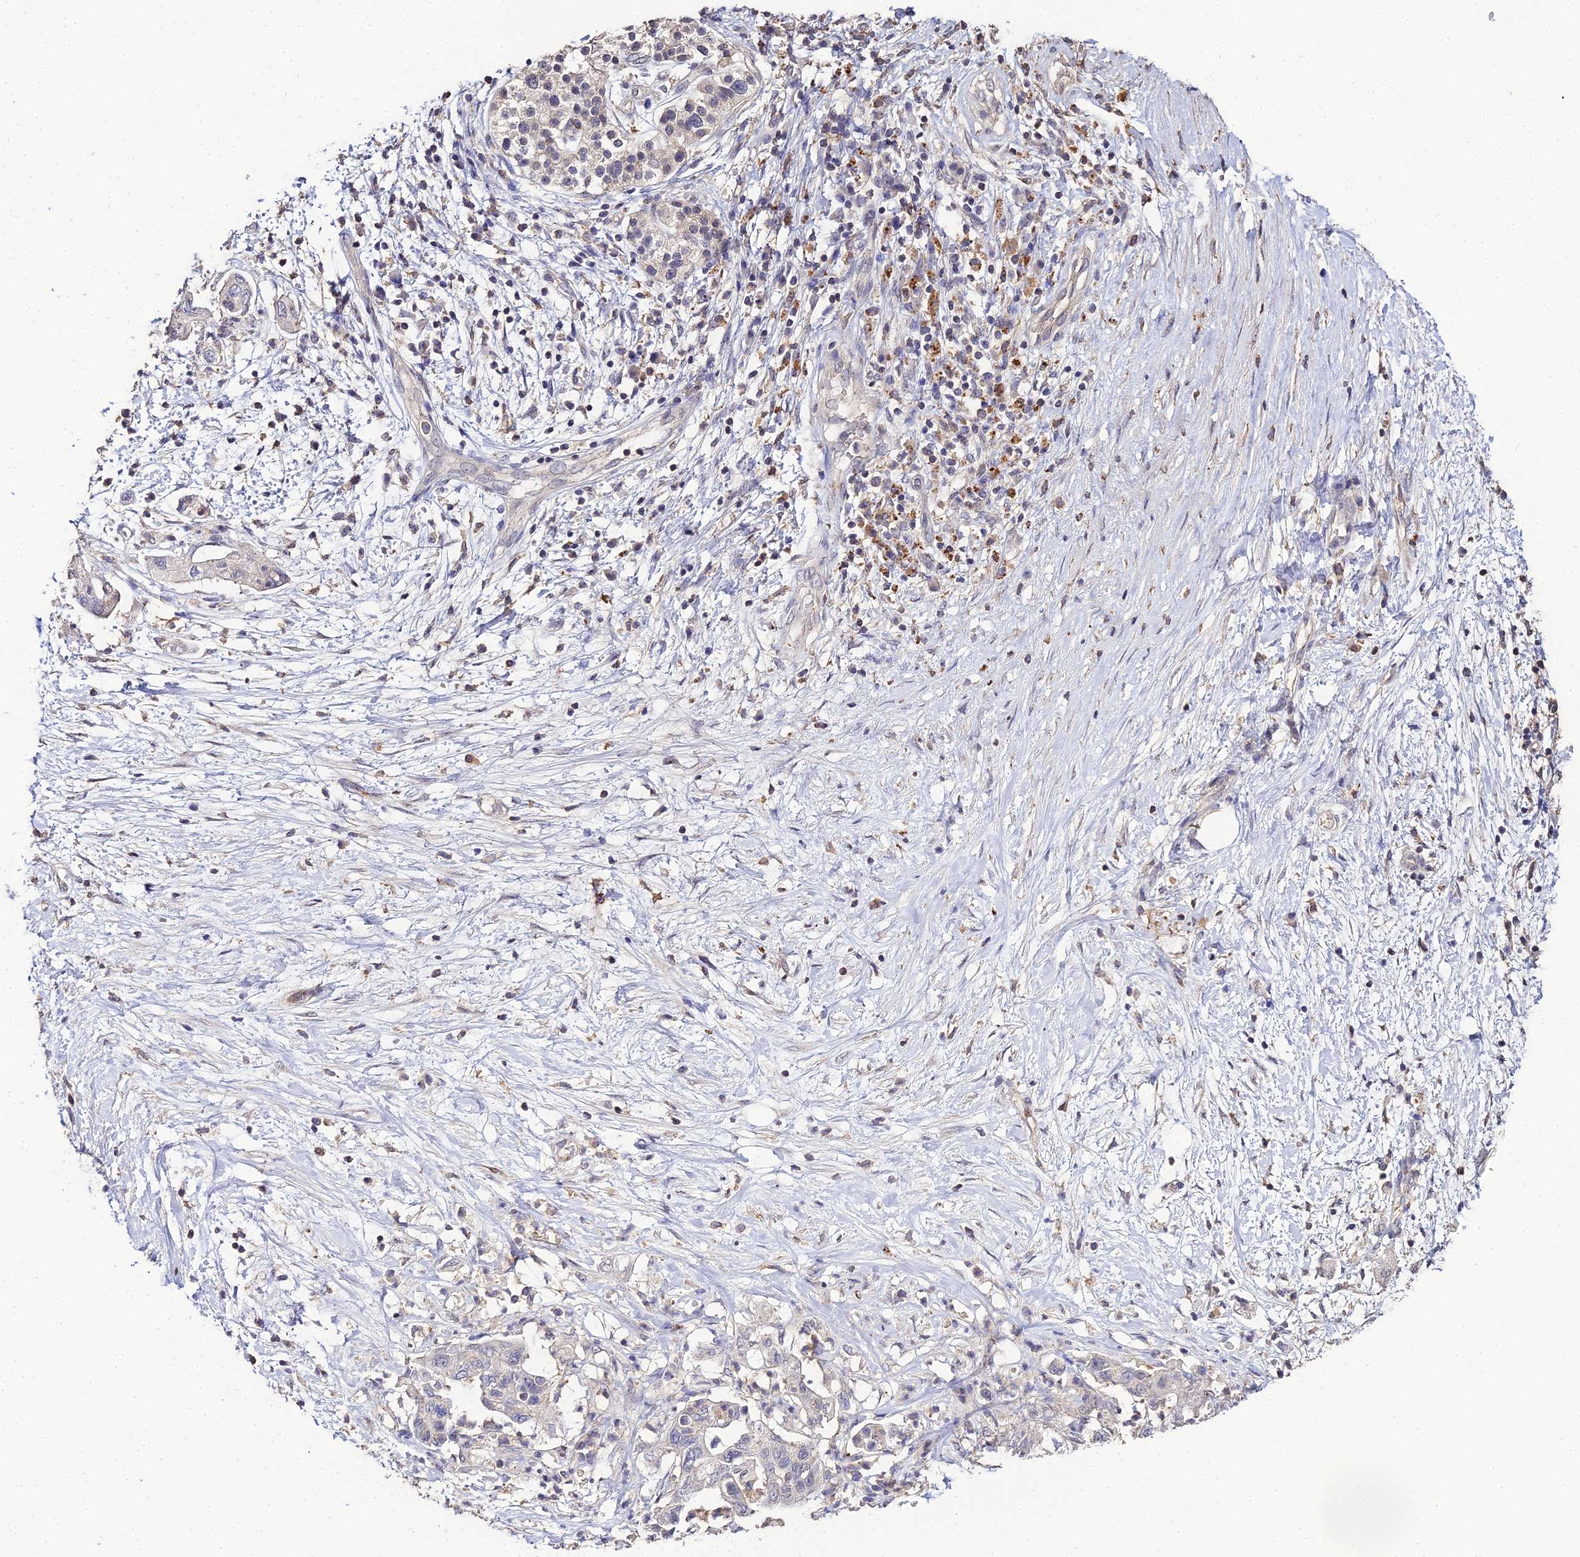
{"staining": {"intensity": "negative", "quantity": "none", "location": "none"}, "tissue": "pancreatic cancer", "cell_type": "Tumor cells", "image_type": "cancer", "snomed": [{"axis": "morphology", "description": "Adenocarcinoma, NOS"}, {"axis": "topography", "description": "Pancreas"}], "caption": "Histopathology image shows no significant protein positivity in tumor cells of pancreatic cancer. The staining is performed using DAB (3,3'-diaminobenzidine) brown chromogen with nuclei counter-stained in using hematoxylin.", "gene": "LSM5", "patient": {"sex": "female", "age": 73}}